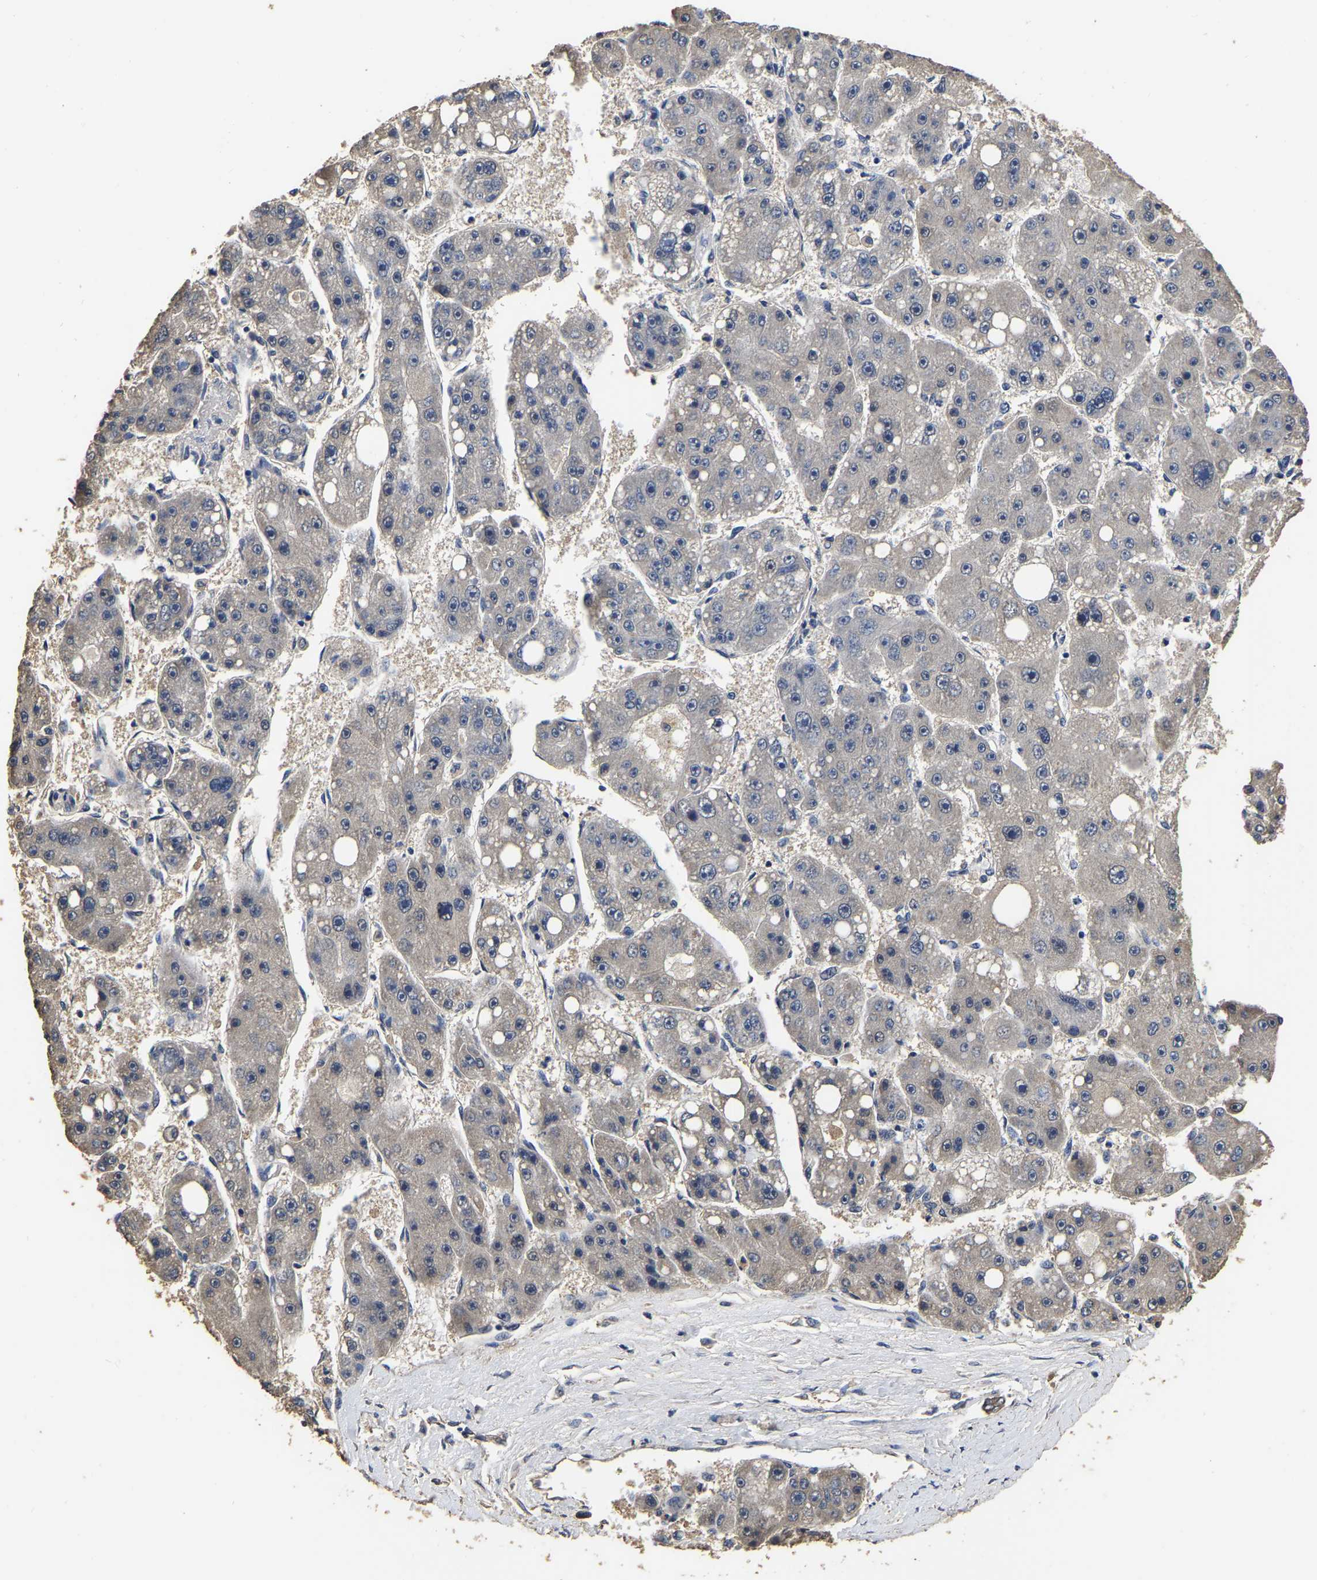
{"staining": {"intensity": "negative", "quantity": "none", "location": "none"}, "tissue": "liver cancer", "cell_type": "Tumor cells", "image_type": "cancer", "snomed": [{"axis": "morphology", "description": "Carcinoma, Hepatocellular, NOS"}, {"axis": "topography", "description": "Liver"}], "caption": "The micrograph displays no significant expression in tumor cells of hepatocellular carcinoma (liver).", "gene": "STK32C", "patient": {"sex": "female", "age": 61}}